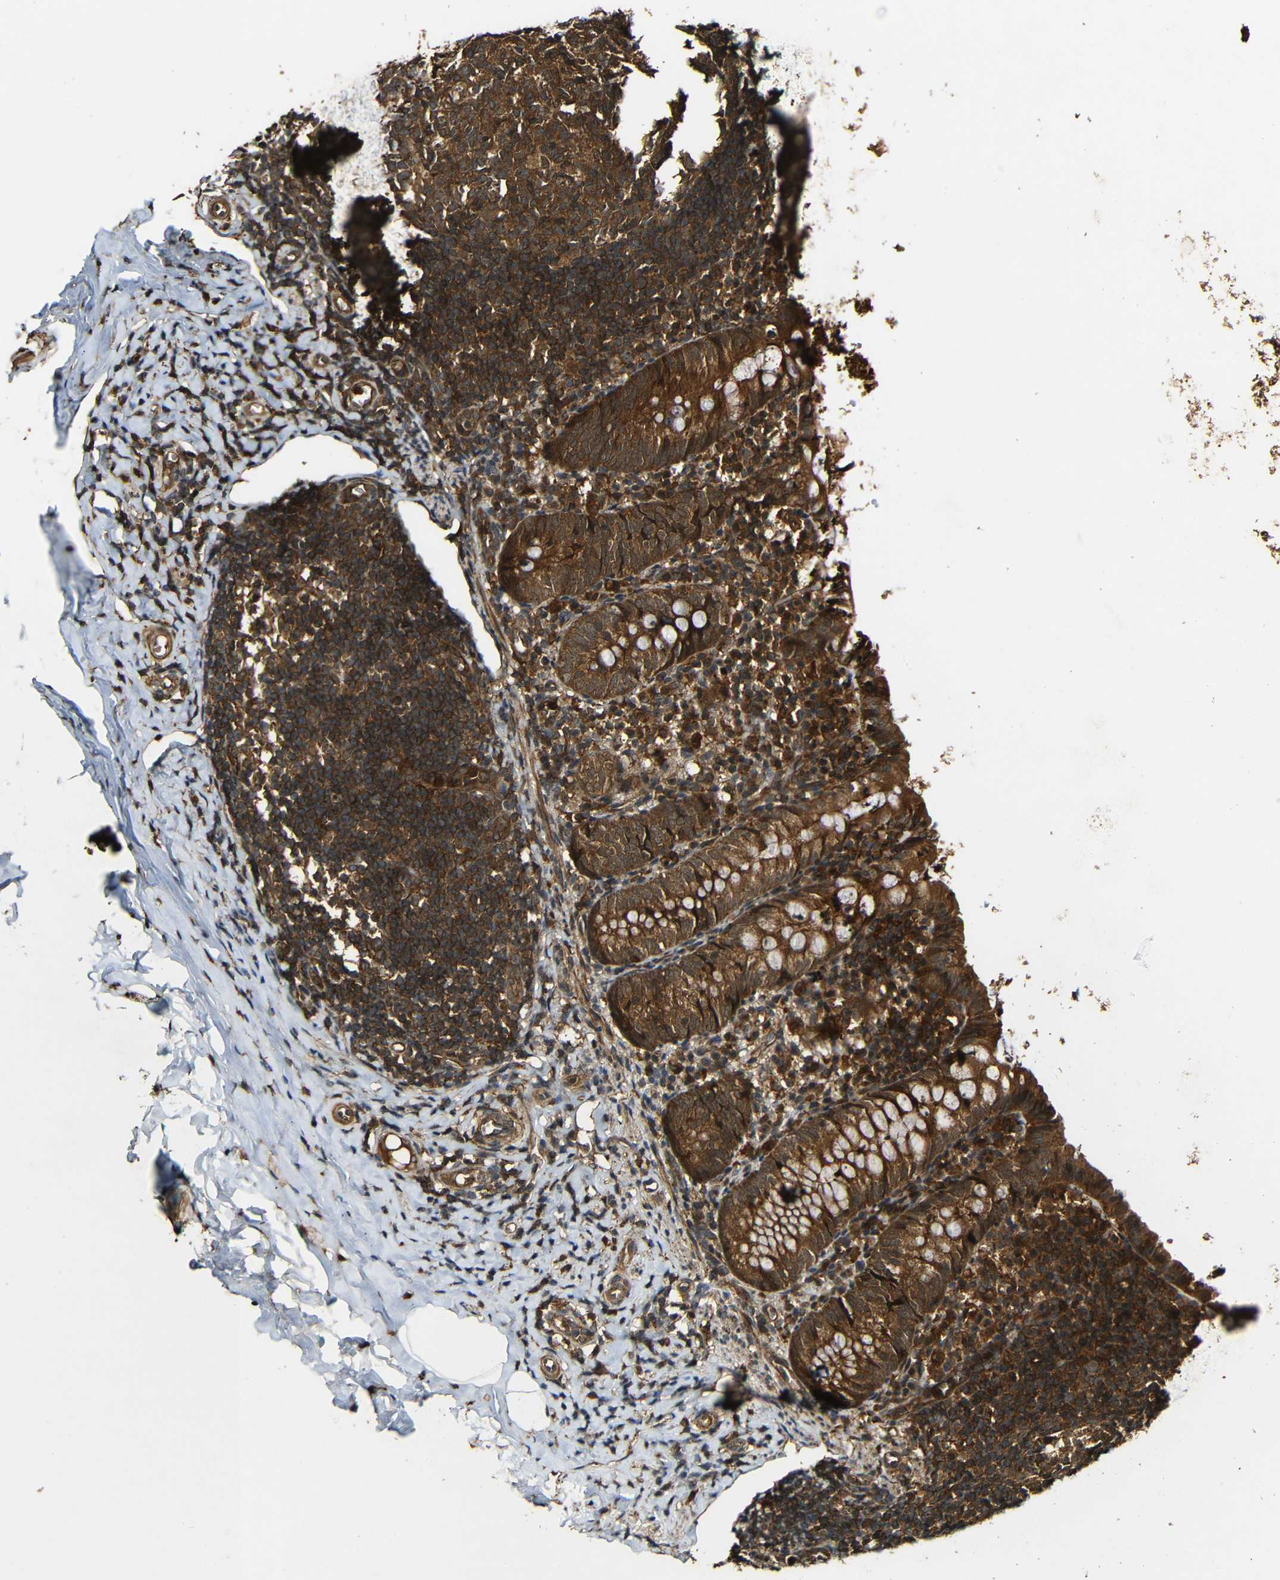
{"staining": {"intensity": "moderate", "quantity": ">75%", "location": "cytoplasmic/membranous"}, "tissue": "appendix", "cell_type": "Glandular cells", "image_type": "normal", "snomed": [{"axis": "morphology", "description": "Normal tissue, NOS"}, {"axis": "topography", "description": "Appendix"}], "caption": "A micrograph showing moderate cytoplasmic/membranous staining in about >75% of glandular cells in unremarkable appendix, as visualized by brown immunohistochemical staining.", "gene": "CASP8", "patient": {"sex": "female", "age": 10}}